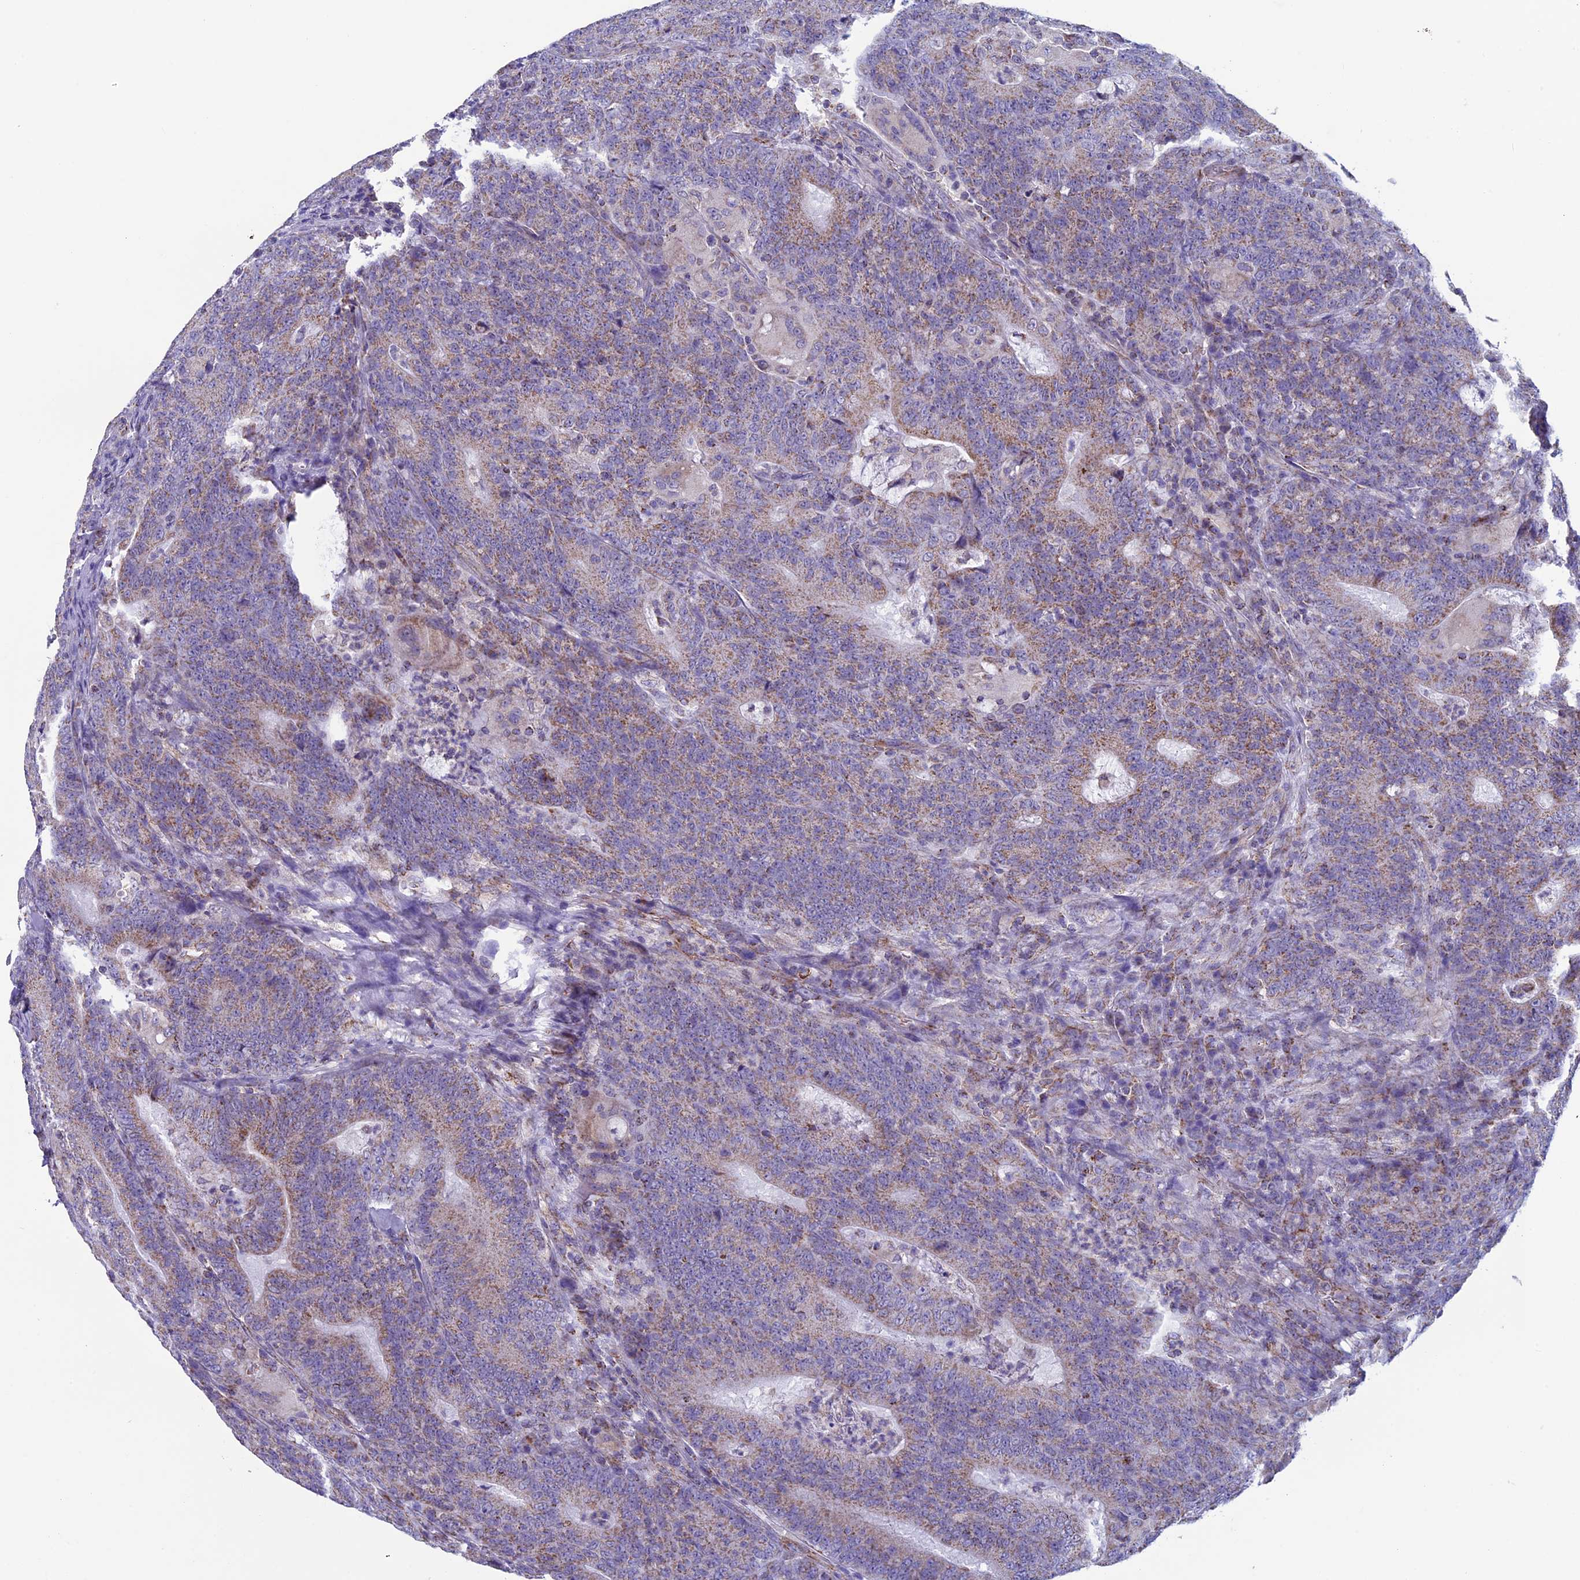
{"staining": {"intensity": "moderate", "quantity": ">75%", "location": "cytoplasmic/membranous"}, "tissue": "colorectal cancer", "cell_type": "Tumor cells", "image_type": "cancer", "snomed": [{"axis": "morphology", "description": "Normal tissue, NOS"}, {"axis": "morphology", "description": "Adenocarcinoma, NOS"}, {"axis": "topography", "description": "Colon"}], "caption": "Immunohistochemical staining of colorectal cancer (adenocarcinoma) displays medium levels of moderate cytoplasmic/membranous protein staining in about >75% of tumor cells.", "gene": "MFSD12", "patient": {"sex": "female", "age": 75}}